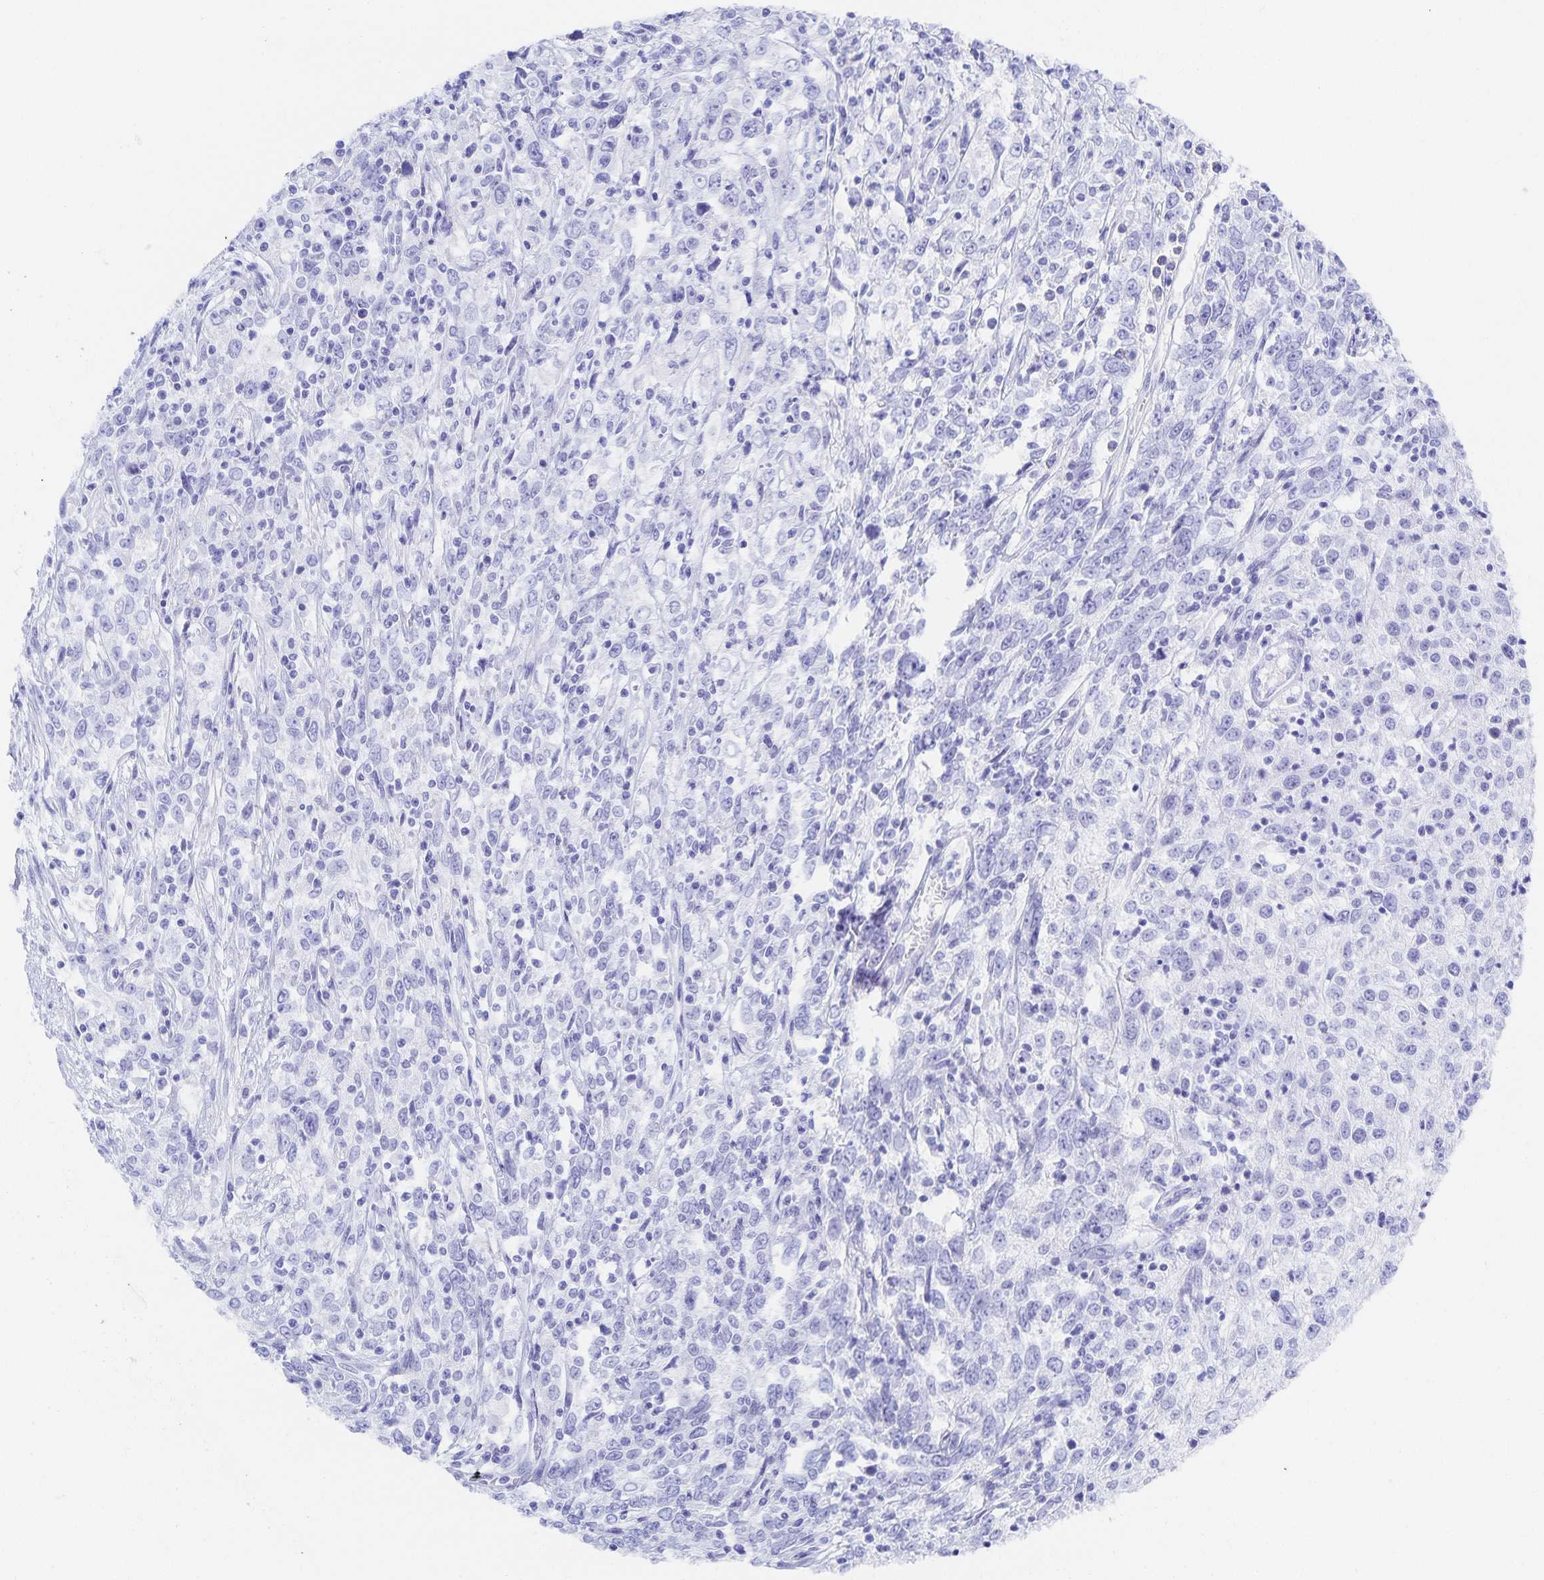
{"staining": {"intensity": "negative", "quantity": "none", "location": "none"}, "tissue": "cervical cancer", "cell_type": "Tumor cells", "image_type": "cancer", "snomed": [{"axis": "morphology", "description": "Adenocarcinoma, NOS"}, {"axis": "topography", "description": "Cervix"}], "caption": "High power microscopy histopathology image of an IHC image of cervical adenocarcinoma, revealing no significant expression in tumor cells.", "gene": "SNTN", "patient": {"sex": "female", "age": 40}}